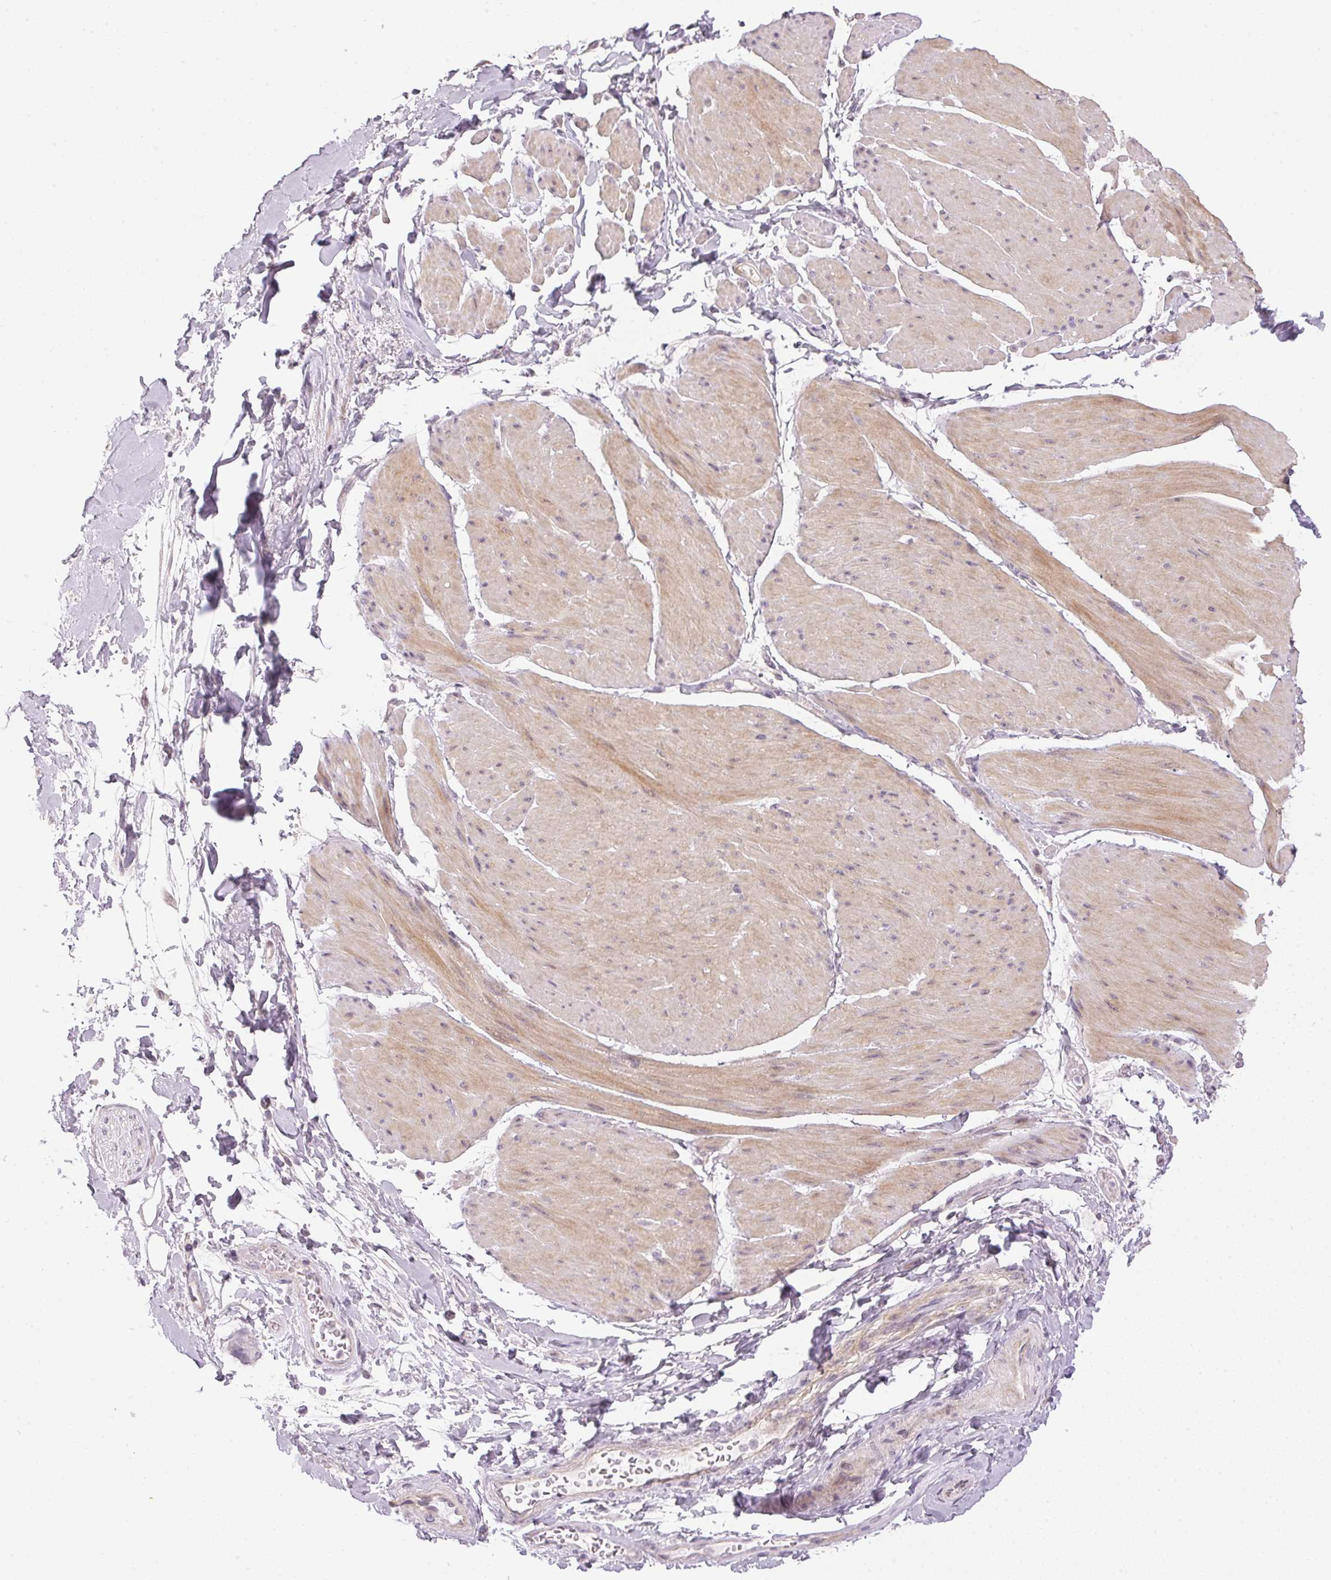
{"staining": {"intensity": "negative", "quantity": "none", "location": "none"}, "tissue": "adipose tissue", "cell_type": "Adipocytes", "image_type": "normal", "snomed": [{"axis": "morphology", "description": "Normal tissue, NOS"}, {"axis": "topography", "description": "Urinary bladder"}, {"axis": "topography", "description": "Peripheral nerve tissue"}], "caption": "High power microscopy micrograph of an IHC micrograph of normal adipose tissue, revealing no significant staining in adipocytes. Nuclei are stained in blue.", "gene": "GDAP1L1", "patient": {"sex": "female", "age": 60}}